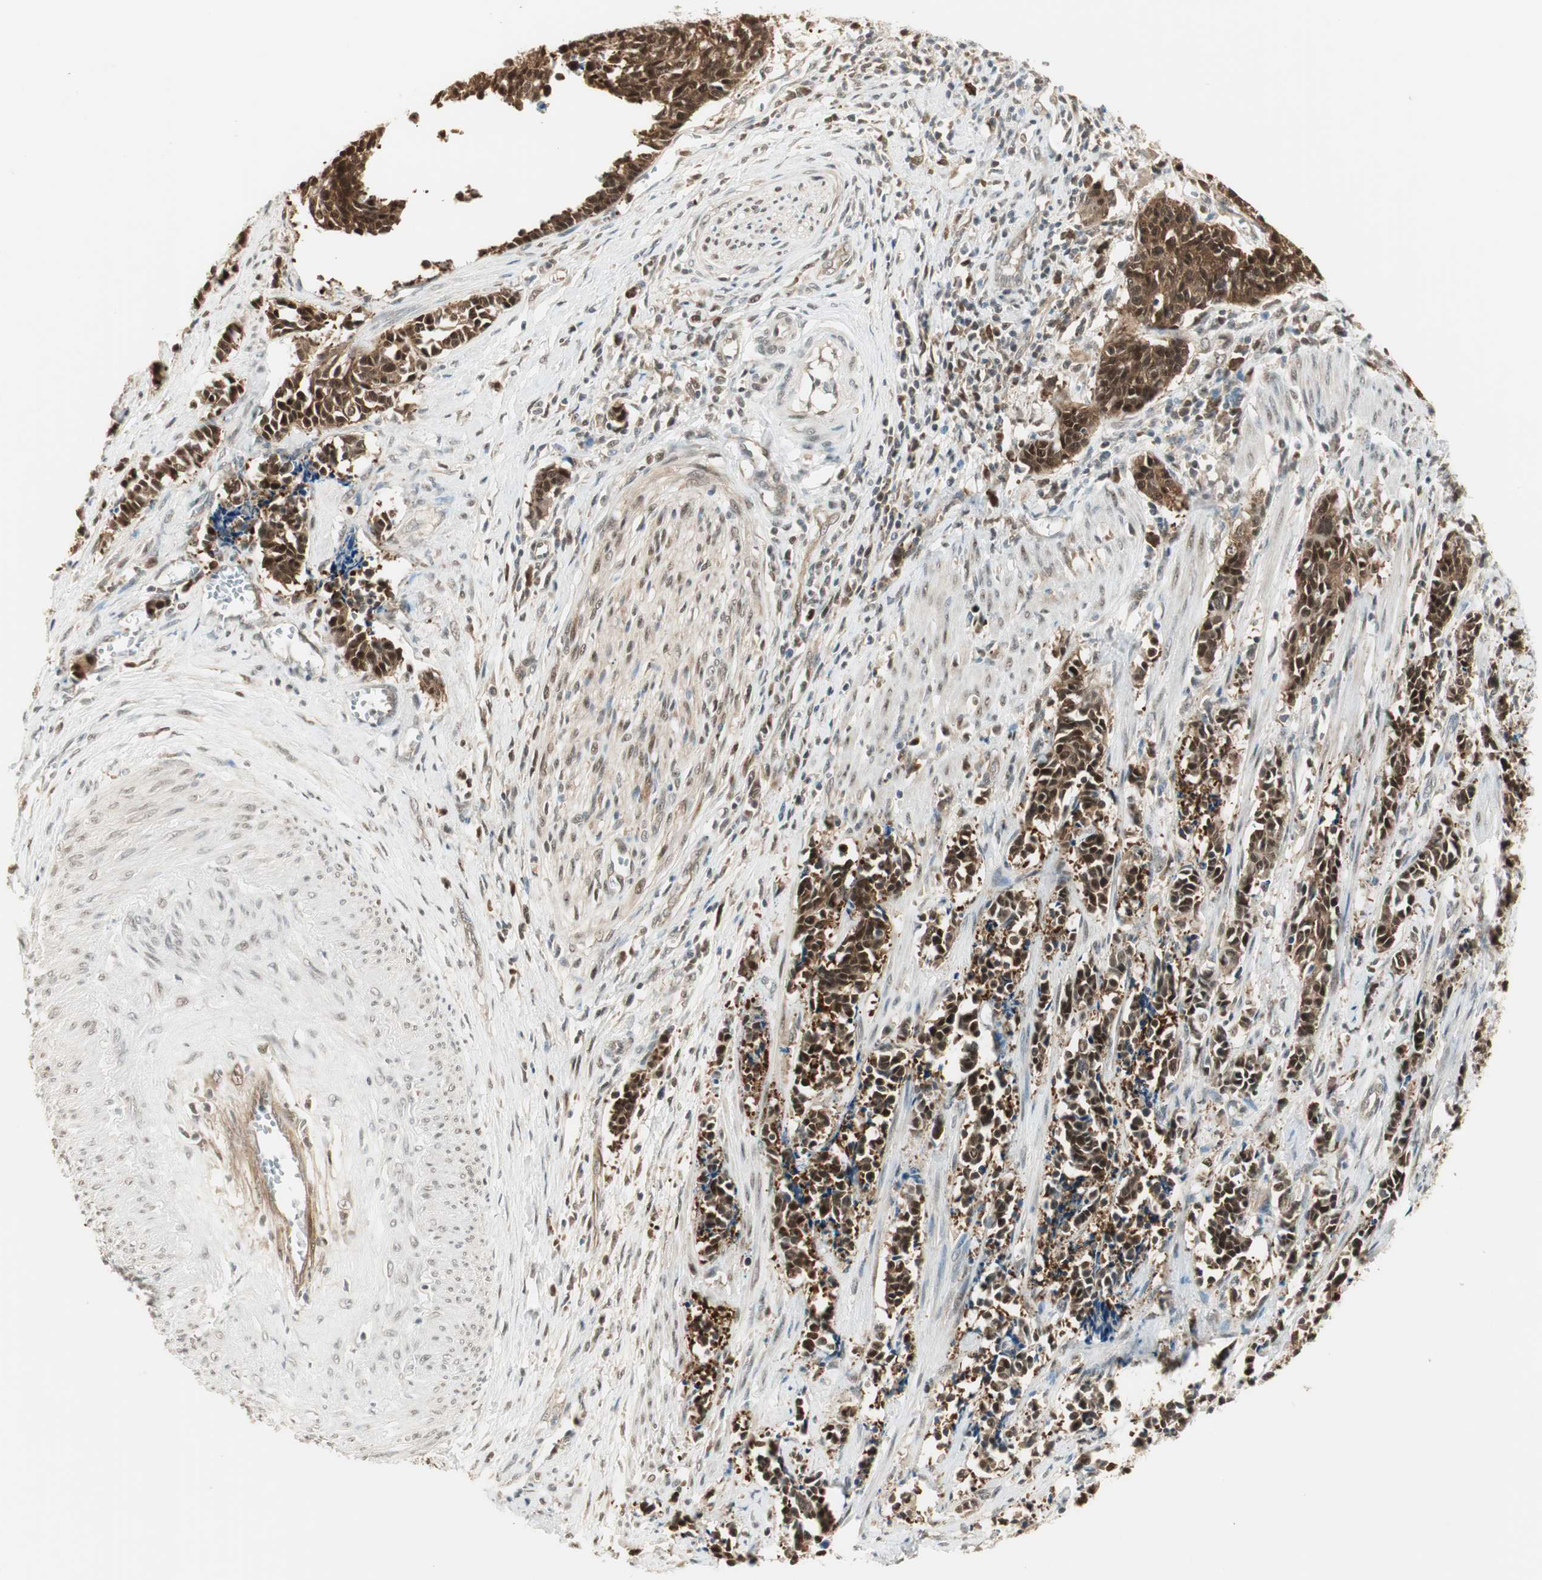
{"staining": {"intensity": "moderate", "quantity": "25%-75%", "location": "cytoplasmic/membranous,nuclear"}, "tissue": "cervical cancer", "cell_type": "Tumor cells", "image_type": "cancer", "snomed": [{"axis": "morphology", "description": "Squamous cell carcinoma, NOS"}, {"axis": "topography", "description": "Cervix"}], "caption": "Tumor cells demonstrate medium levels of moderate cytoplasmic/membranous and nuclear staining in about 25%-75% of cells in human squamous cell carcinoma (cervical). Using DAB (brown) and hematoxylin (blue) stains, captured at high magnification using brightfield microscopy.", "gene": "IPO5", "patient": {"sex": "female", "age": 35}}